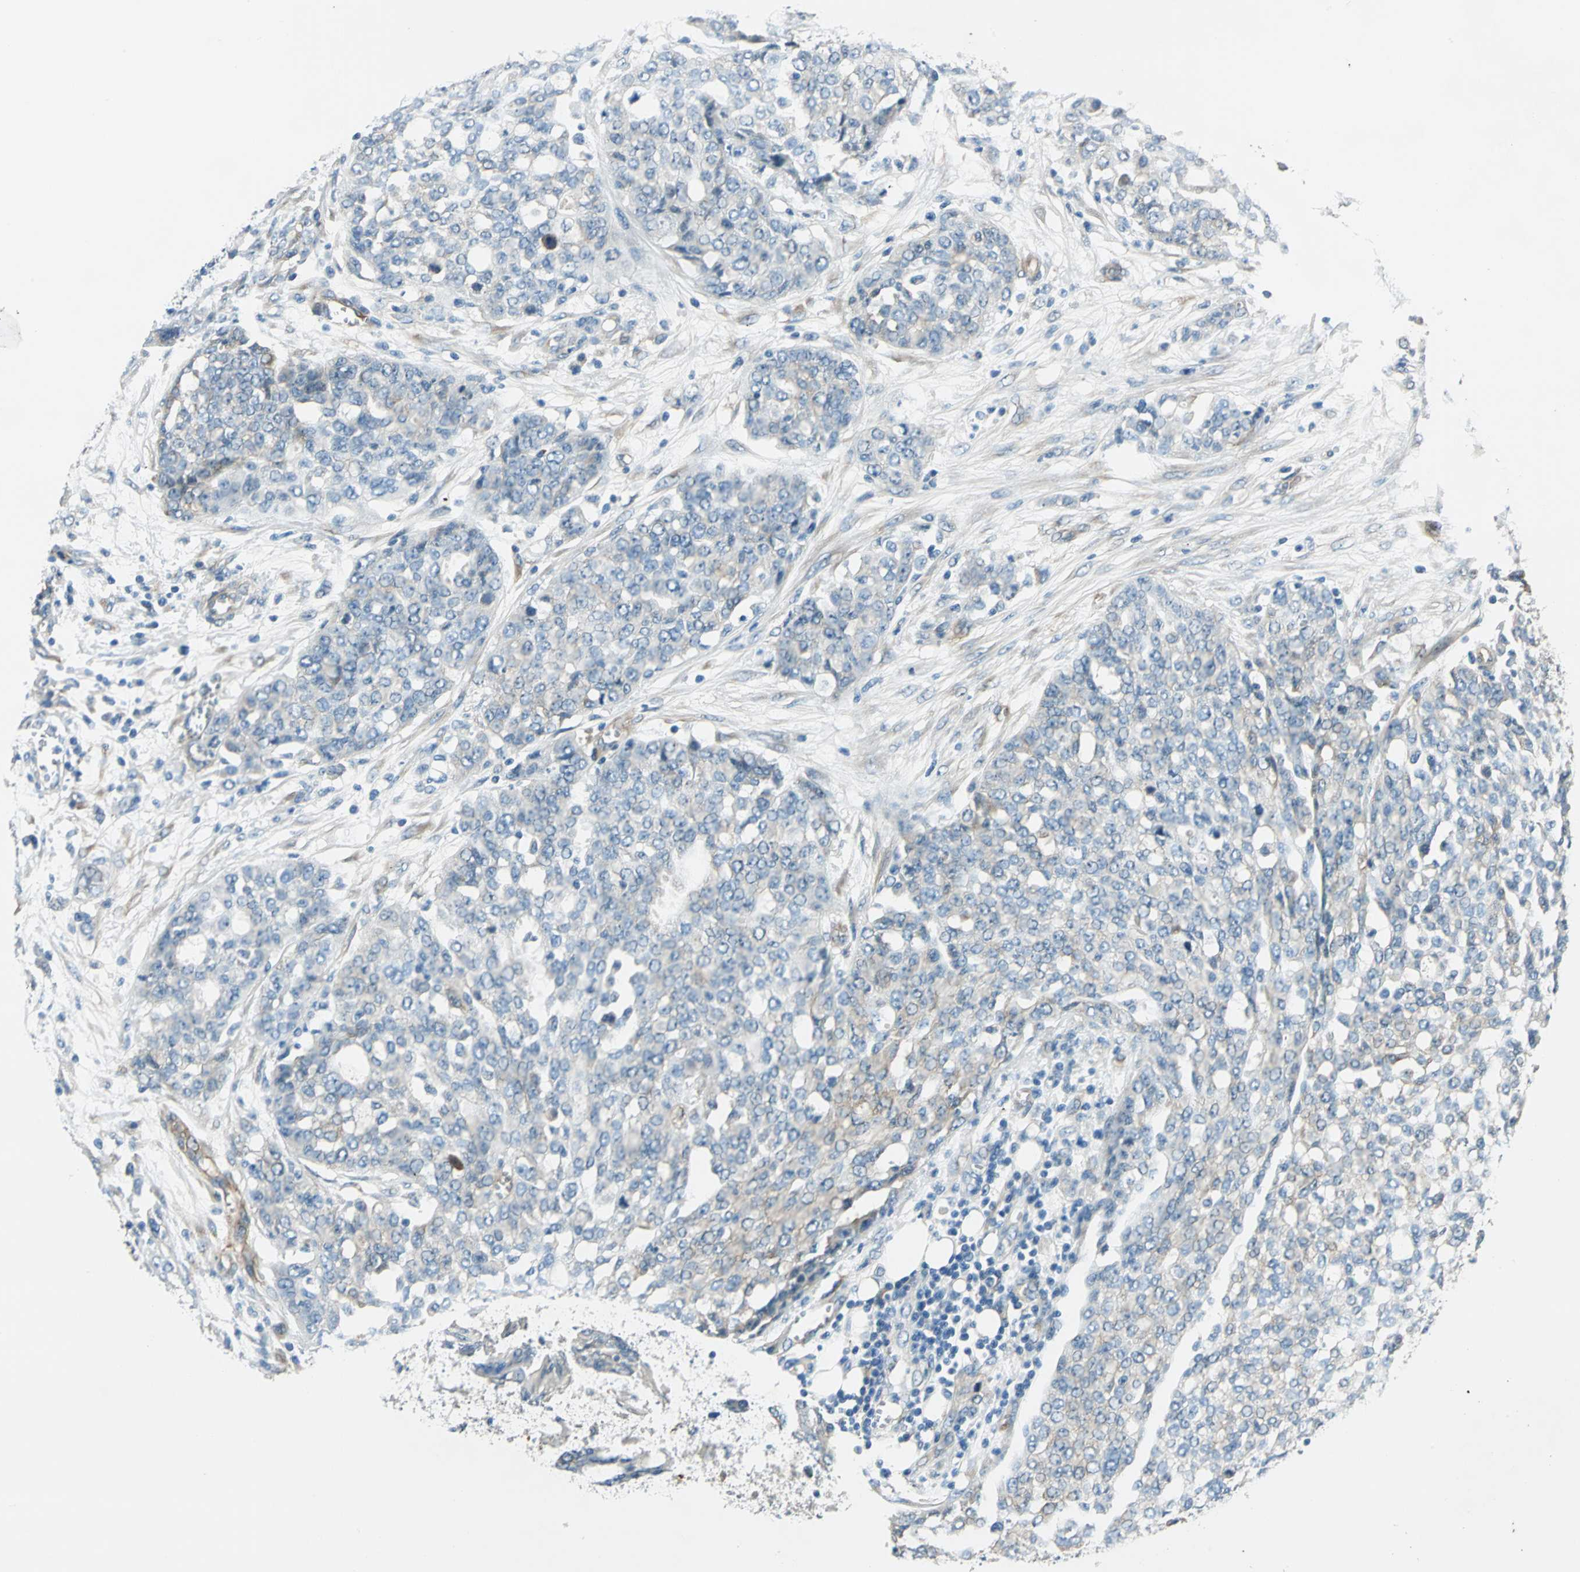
{"staining": {"intensity": "weak", "quantity": "<25%", "location": "cytoplasmic/membranous"}, "tissue": "ovarian cancer", "cell_type": "Tumor cells", "image_type": "cancer", "snomed": [{"axis": "morphology", "description": "Cystadenocarcinoma, serous, NOS"}, {"axis": "topography", "description": "Soft tissue"}, {"axis": "topography", "description": "Ovary"}], "caption": "High power microscopy photomicrograph of an immunohistochemistry (IHC) image of ovarian cancer (serous cystadenocarcinoma), revealing no significant staining in tumor cells.", "gene": "CDC42EP1", "patient": {"sex": "female", "age": 57}}